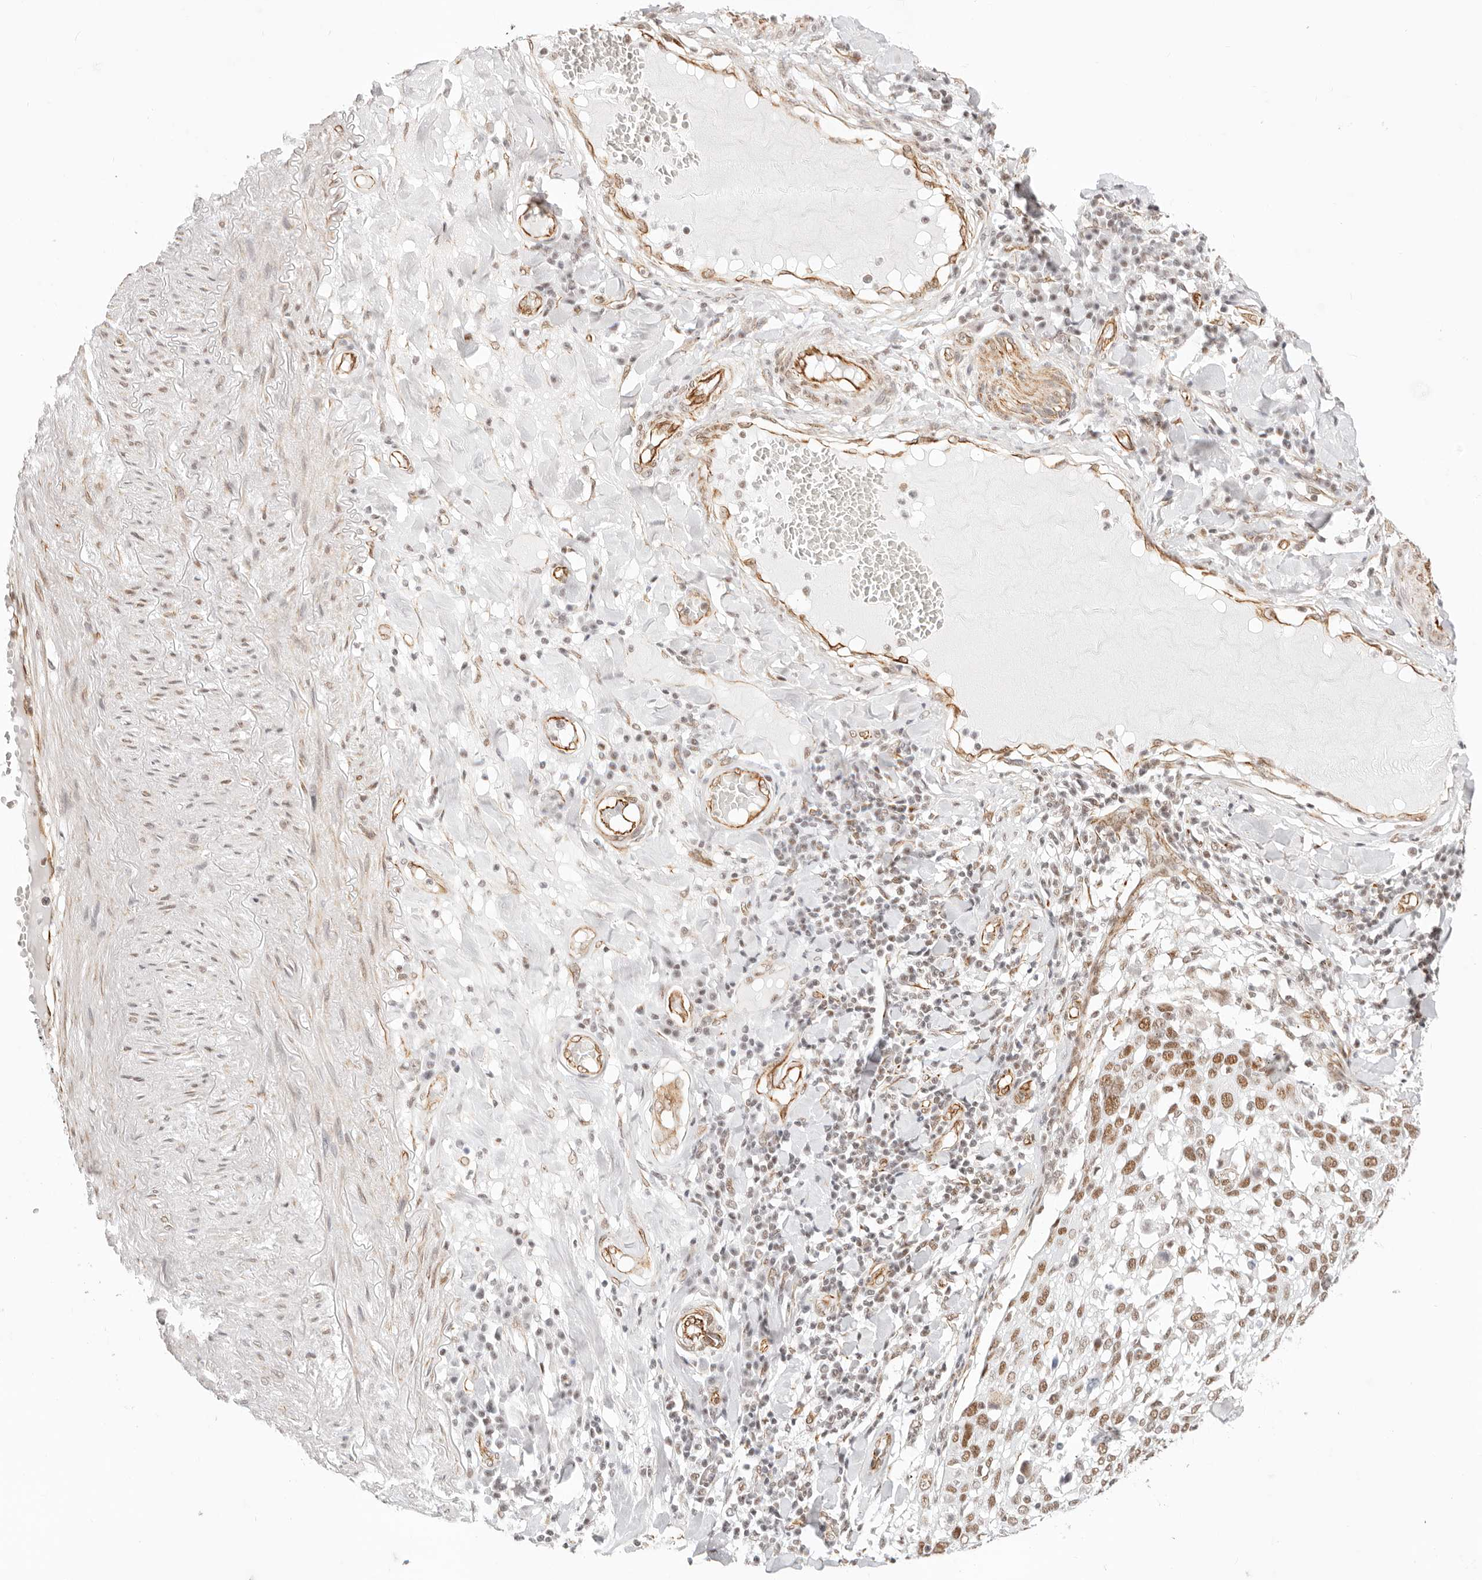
{"staining": {"intensity": "moderate", "quantity": ">75%", "location": "nuclear"}, "tissue": "lung cancer", "cell_type": "Tumor cells", "image_type": "cancer", "snomed": [{"axis": "morphology", "description": "Squamous cell carcinoma, NOS"}, {"axis": "topography", "description": "Lung"}], "caption": "Lung cancer (squamous cell carcinoma) stained for a protein (brown) demonstrates moderate nuclear positive staining in approximately >75% of tumor cells.", "gene": "ZC3H11A", "patient": {"sex": "male", "age": 65}}